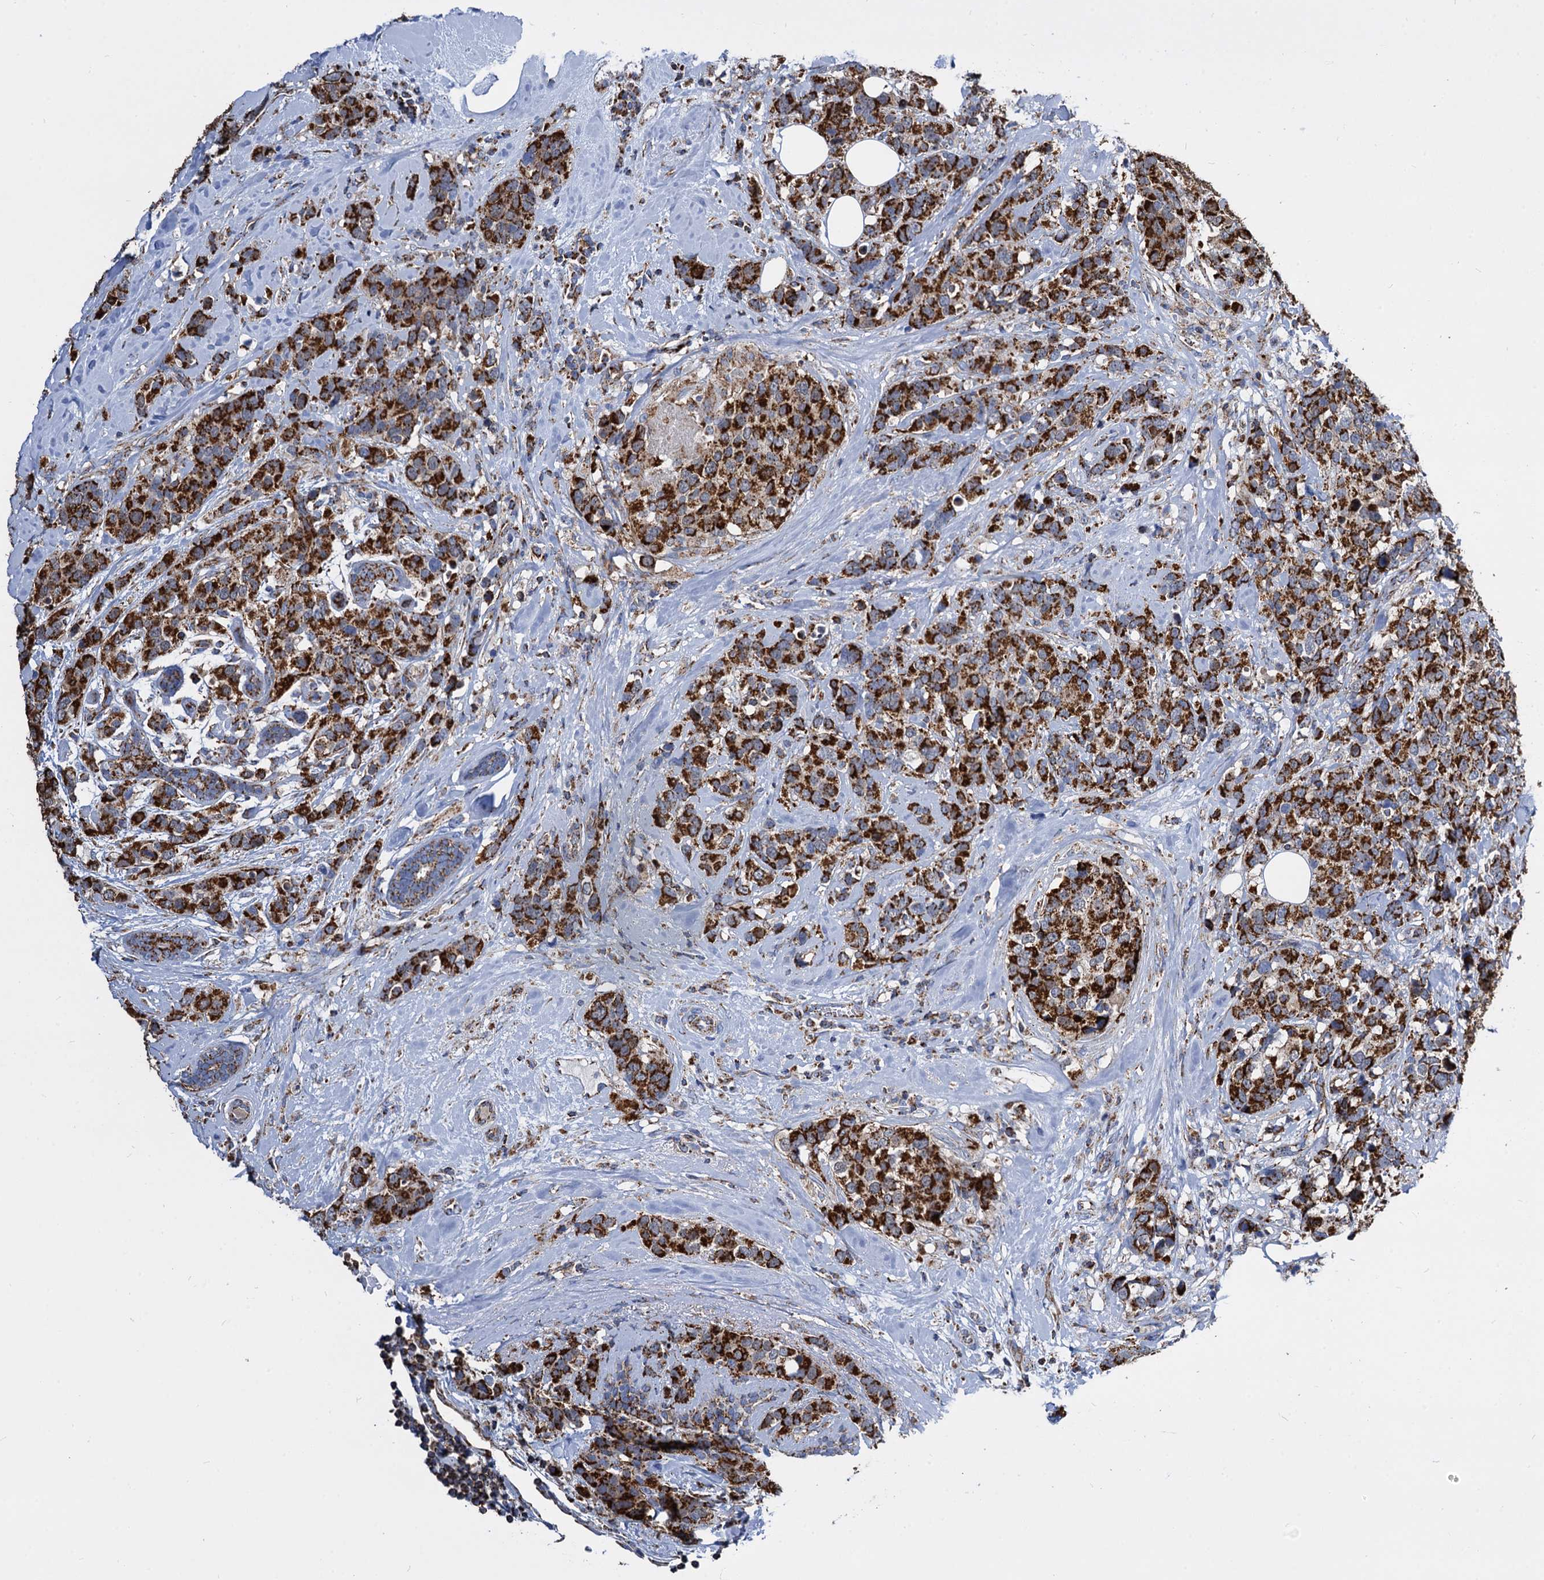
{"staining": {"intensity": "strong", "quantity": ">75%", "location": "cytoplasmic/membranous"}, "tissue": "breast cancer", "cell_type": "Tumor cells", "image_type": "cancer", "snomed": [{"axis": "morphology", "description": "Lobular carcinoma"}, {"axis": "topography", "description": "Breast"}], "caption": "Strong cytoplasmic/membranous protein positivity is seen in about >75% of tumor cells in breast cancer. (Brightfield microscopy of DAB IHC at high magnification).", "gene": "TIMM10", "patient": {"sex": "female", "age": 59}}